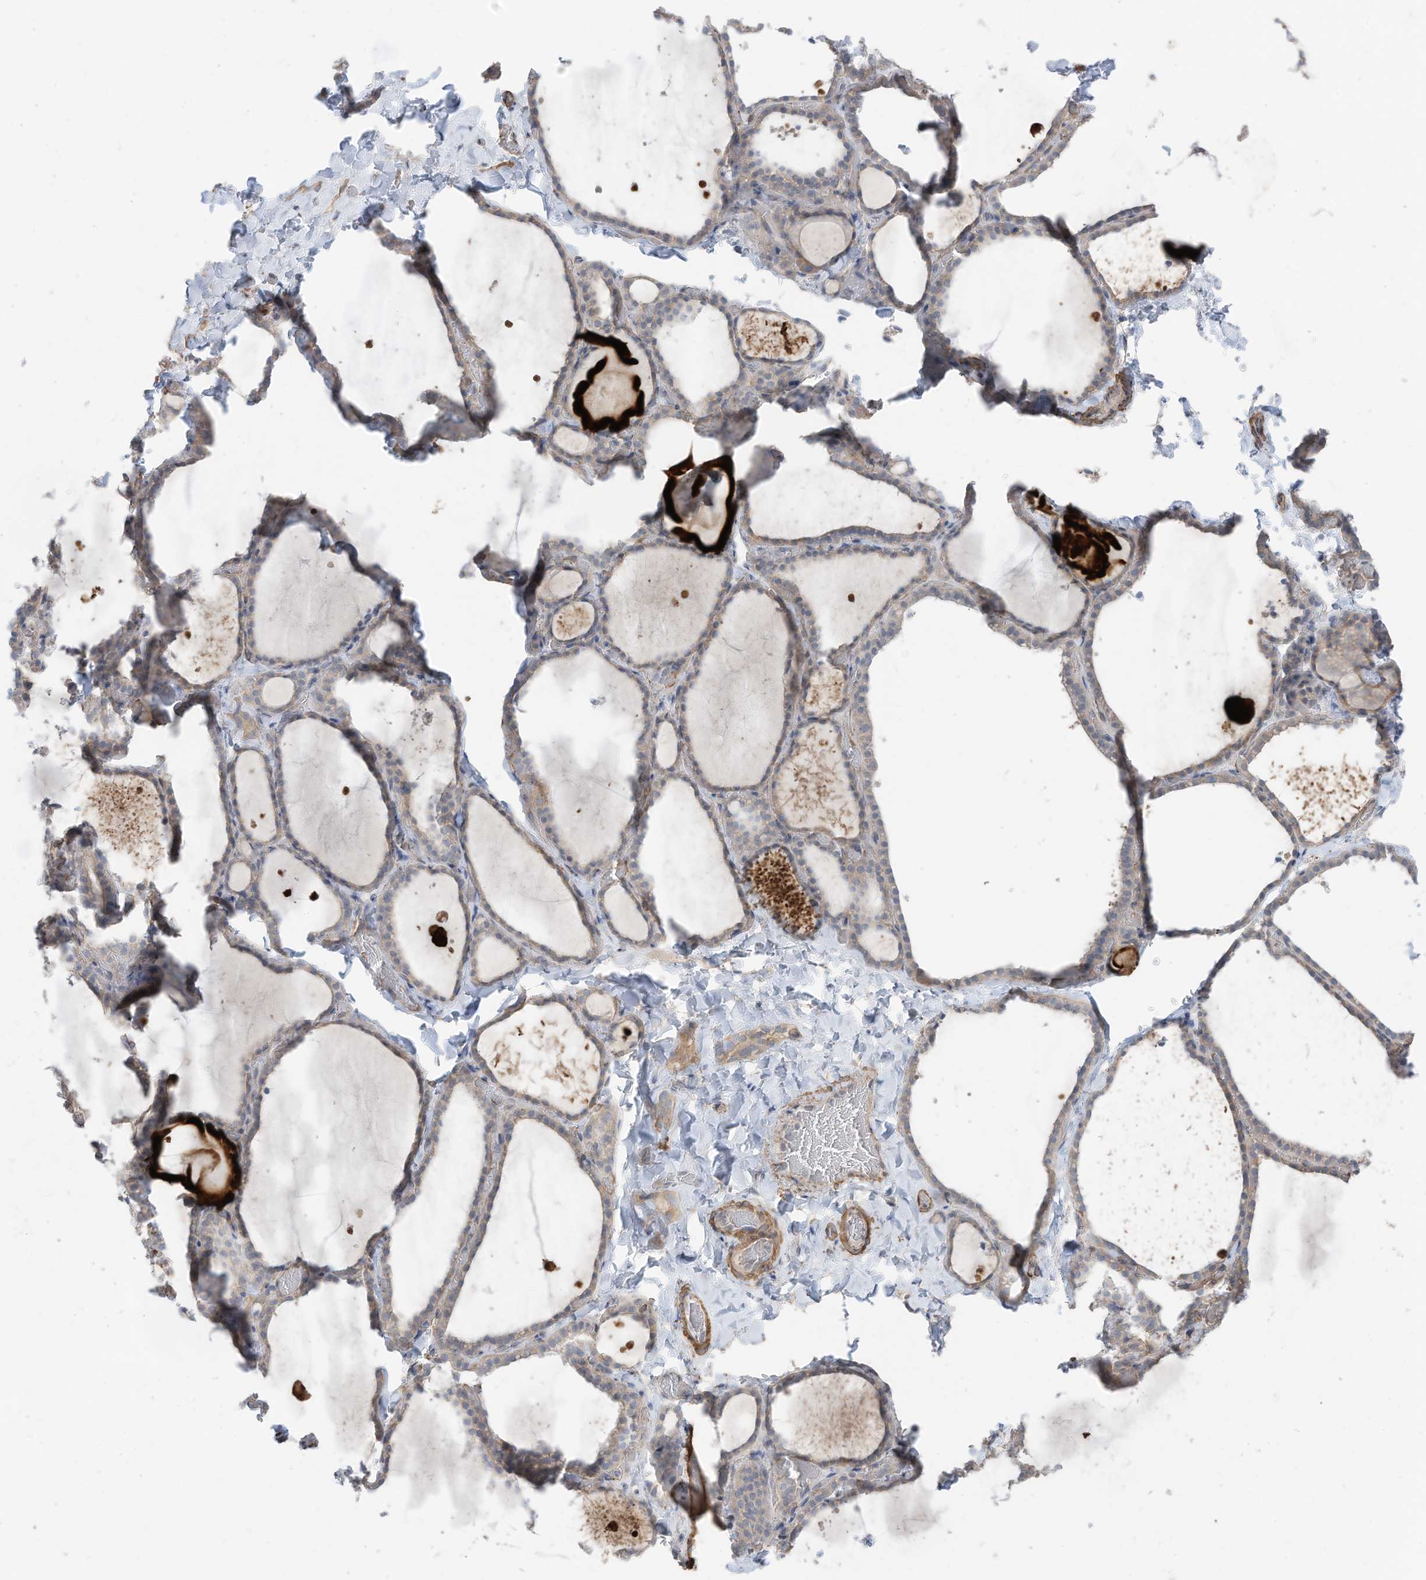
{"staining": {"intensity": "negative", "quantity": "none", "location": "none"}, "tissue": "thyroid gland", "cell_type": "Glandular cells", "image_type": "normal", "snomed": [{"axis": "morphology", "description": "Normal tissue, NOS"}, {"axis": "topography", "description": "Thyroid gland"}], "caption": "The photomicrograph demonstrates no staining of glandular cells in unremarkable thyroid gland.", "gene": "SLC17A7", "patient": {"sex": "female", "age": 22}}